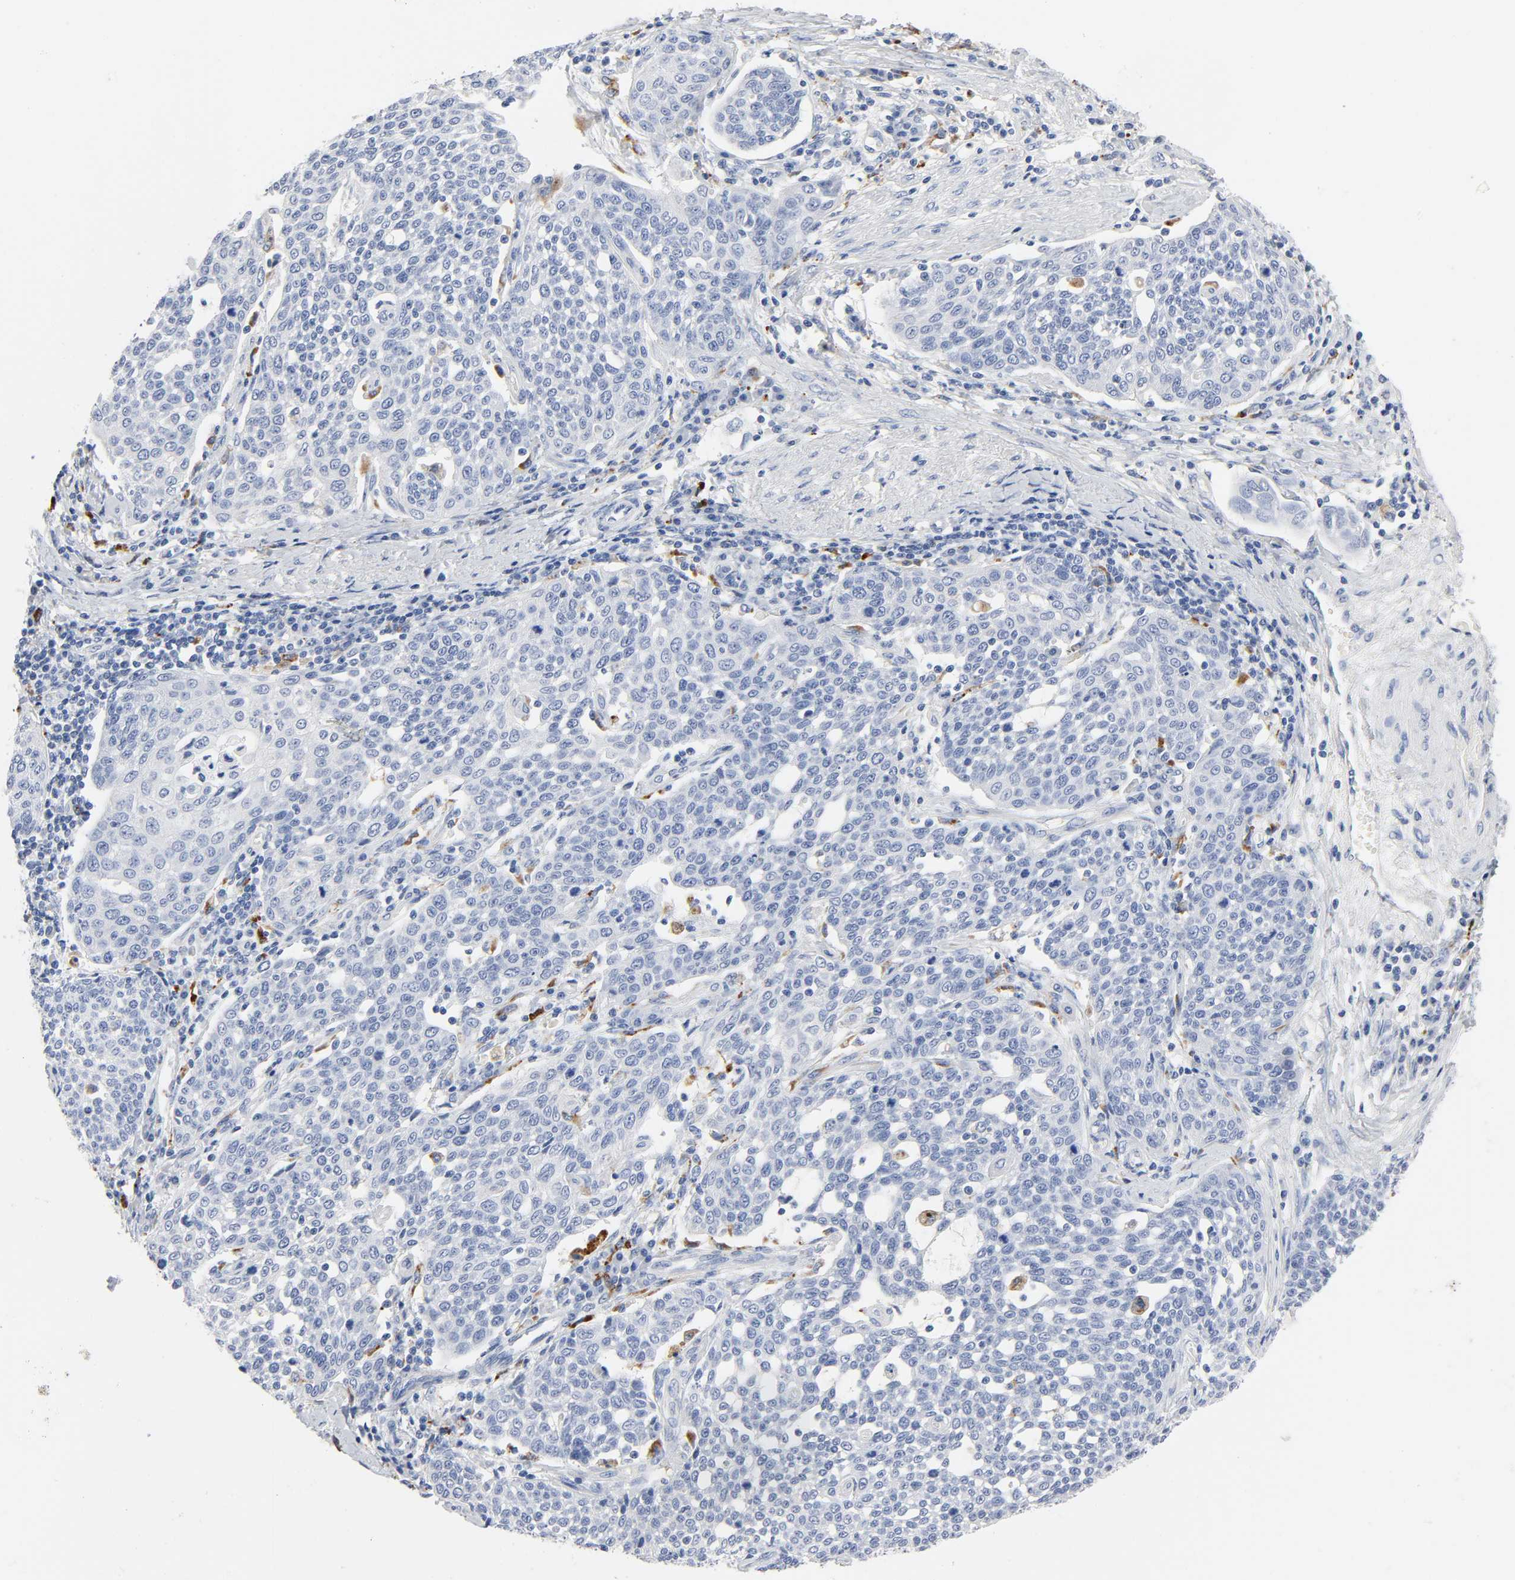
{"staining": {"intensity": "negative", "quantity": "none", "location": "none"}, "tissue": "cervical cancer", "cell_type": "Tumor cells", "image_type": "cancer", "snomed": [{"axis": "morphology", "description": "Squamous cell carcinoma, NOS"}, {"axis": "topography", "description": "Cervix"}], "caption": "This is an immunohistochemistry image of human cervical cancer. There is no expression in tumor cells.", "gene": "PLP1", "patient": {"sex": "female", "age": 34}}